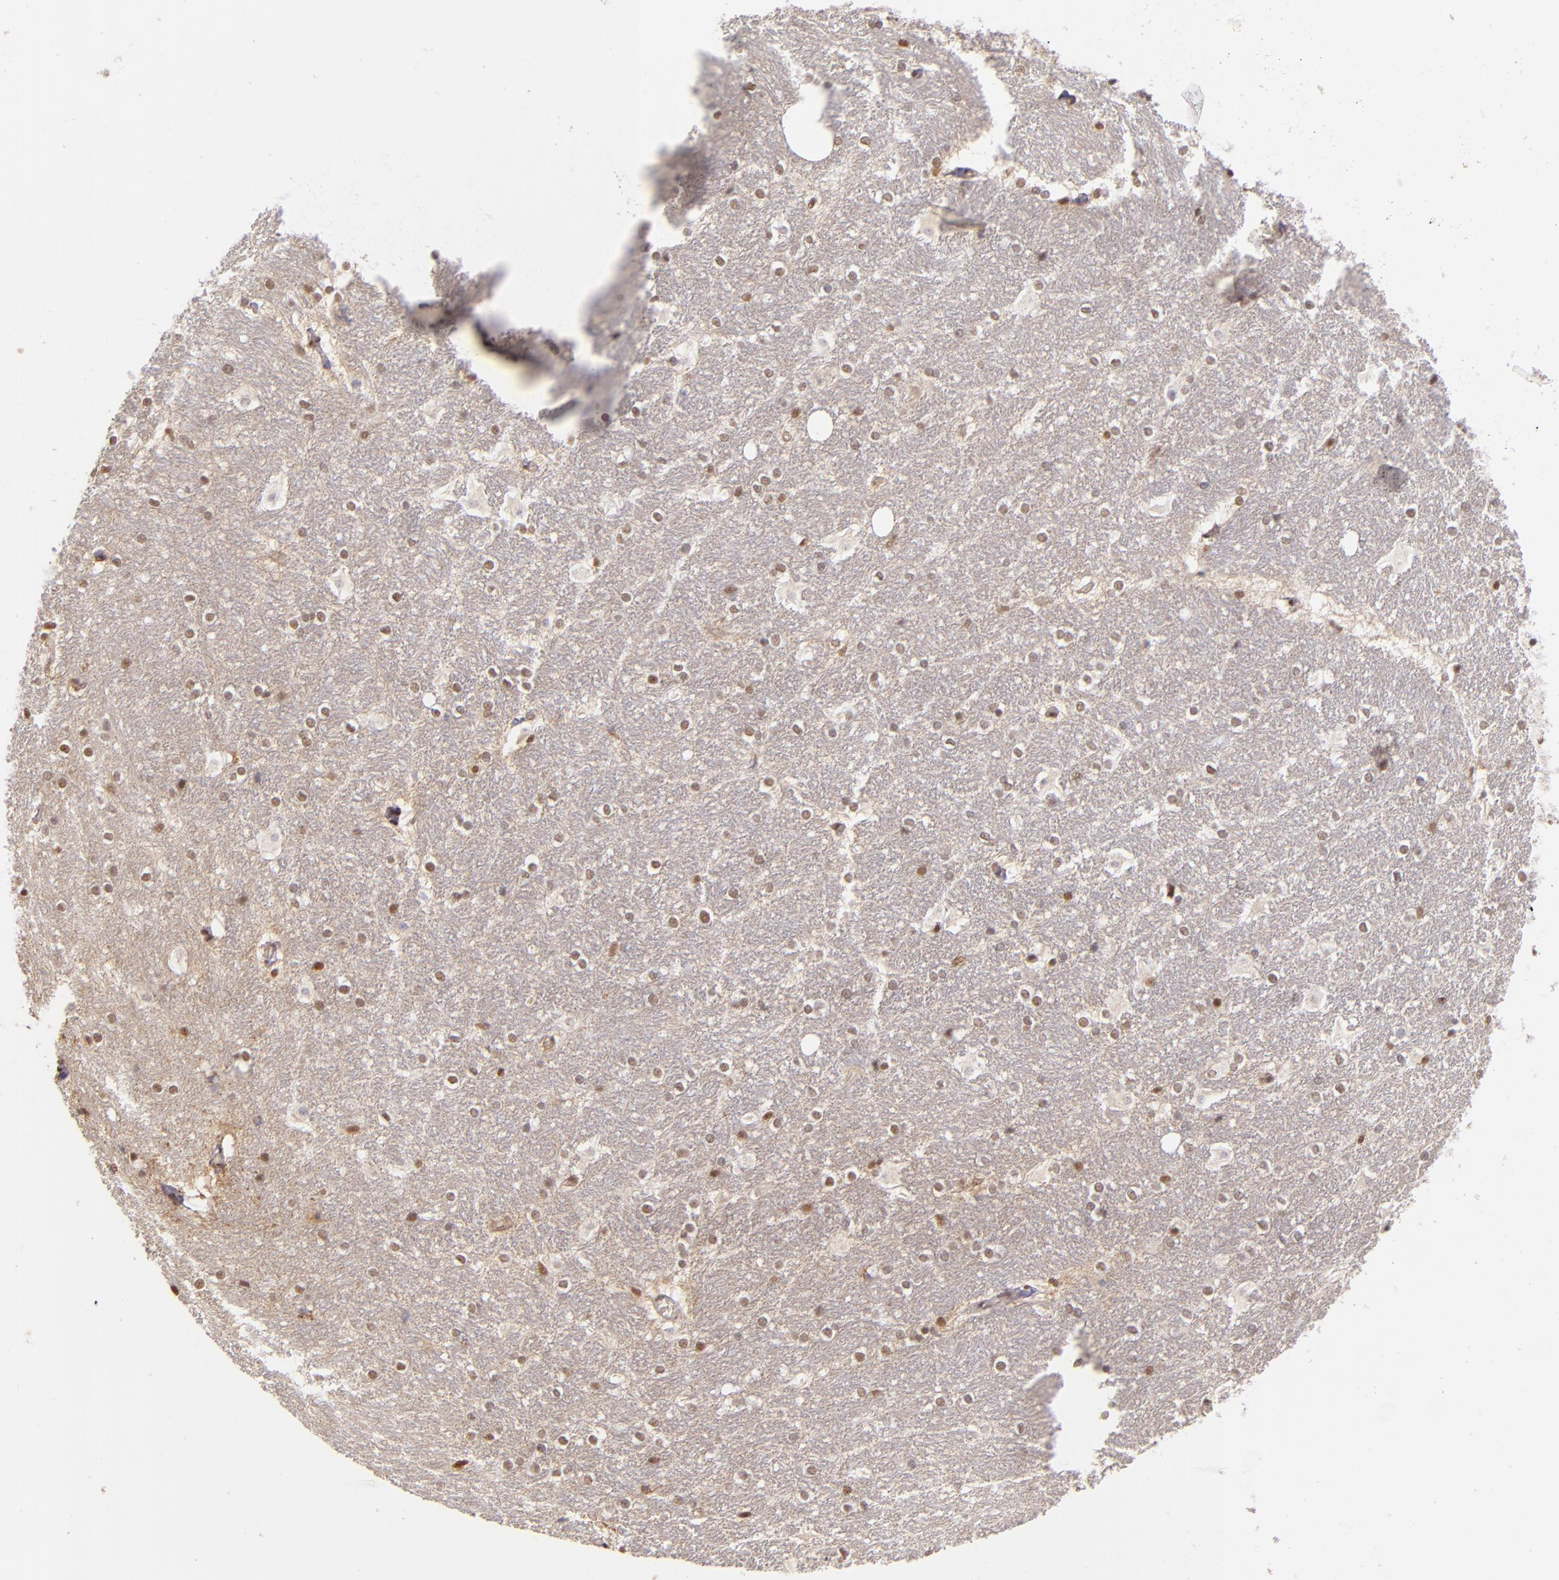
{"staining": {"intensity": "weak", "quantity": "<25%", "location": "nuclear"}, "tissue": "hippocampus", "cell_type": "Glial cells", "image_type": "normal", "snomed": [{"axis": "morphology", "description": "Normal tissue, NOS"}, {"axis": "topography", "description": "Hippocampus"}], "caption": "A micrograph of hippocampus stained for a protein displays no brown staining in glial cells.", "gene": "NCOR2", "patient": {"sex": "female", "age": 19}}